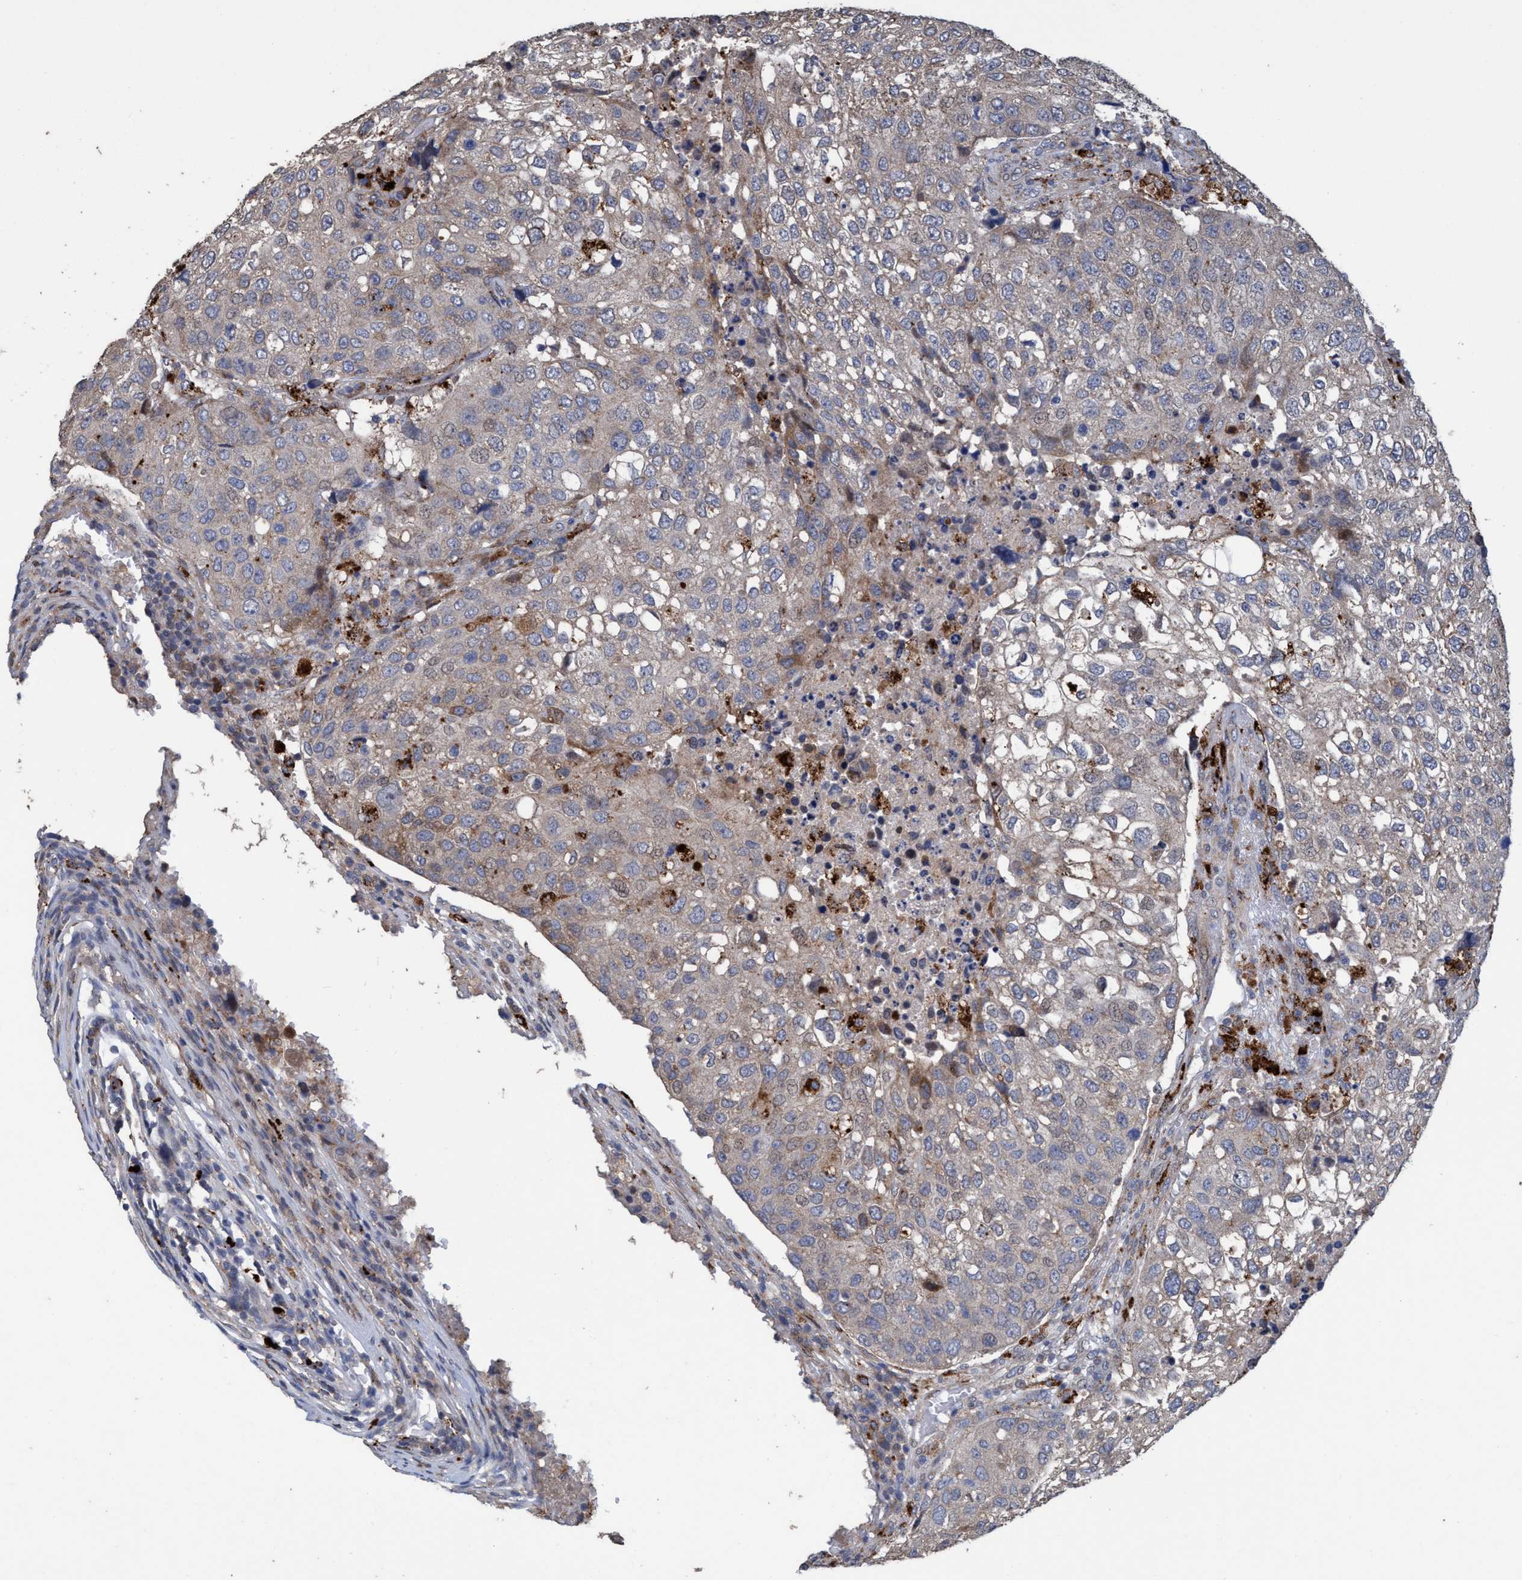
{"staining": {"intensity": "weak", "quantity": "25%-75%", "location": "cytoplasmic/membranous"}, "tissue": "urothelial cancer", "cell_type": "Tumor cells", "image_type": "cancer", "snomed": [{"axis": "morphology", "description": "Urothelial carcinoma, High grade"}, {"axis": "topography", "description": "Lymph node"}, {"axis": "topography", "description": "Urinary bladder"}], "caption": "Weak cytoplasmic/membranous protein staining is appreciated in about 25%-75% of tumor cells in urothelial carcinoma (high-grade). (Brightfield microscopy of DAB IHC at high magnification).", "gene": "BBS9", "patient": {"sex": "male", "age": 51}}